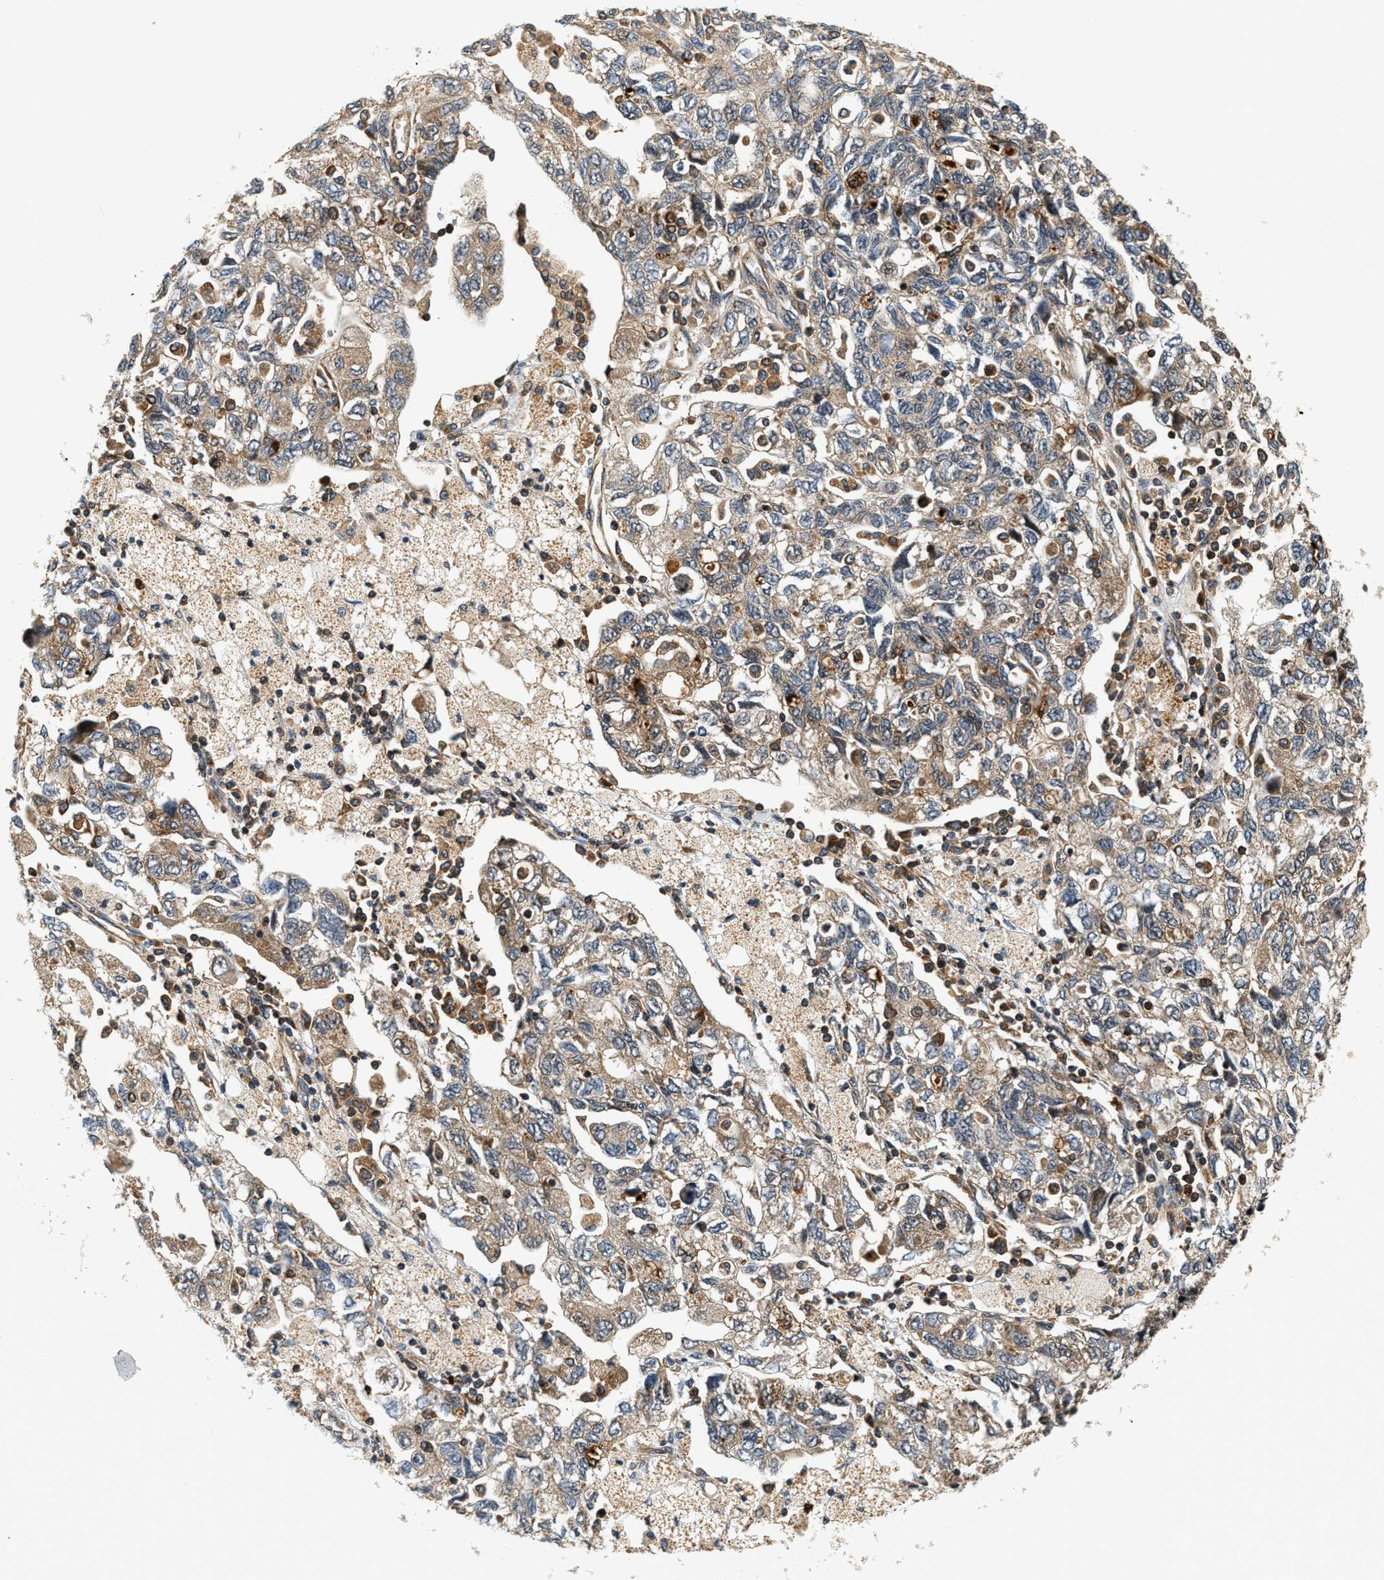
{"staining": {"intensity": "moderate", "quantity": ">75%", "location": "cytoplasmic/membranous"}, "tissue": "ovarian cancer", "cell_type": "Tumor cells", "image_type": "cancer", "snomed": [{"axis": "morphology", "description": "Carcinoma, NOS"}, {"axis": "morphology", "description": "Cystadenocarcinoma, serous, NOS"}, {"axis": "topography", "description": "Ovary"}], "caption": "Human ovarian cancer (carcinoma) stained for a protein (brown) demonstrates moderate cytoplasmic/membranous positive staining in approximately >75% of tumor cells.", "gene": "SAMD9", "patient": {"sex": "female", "age": 69}}